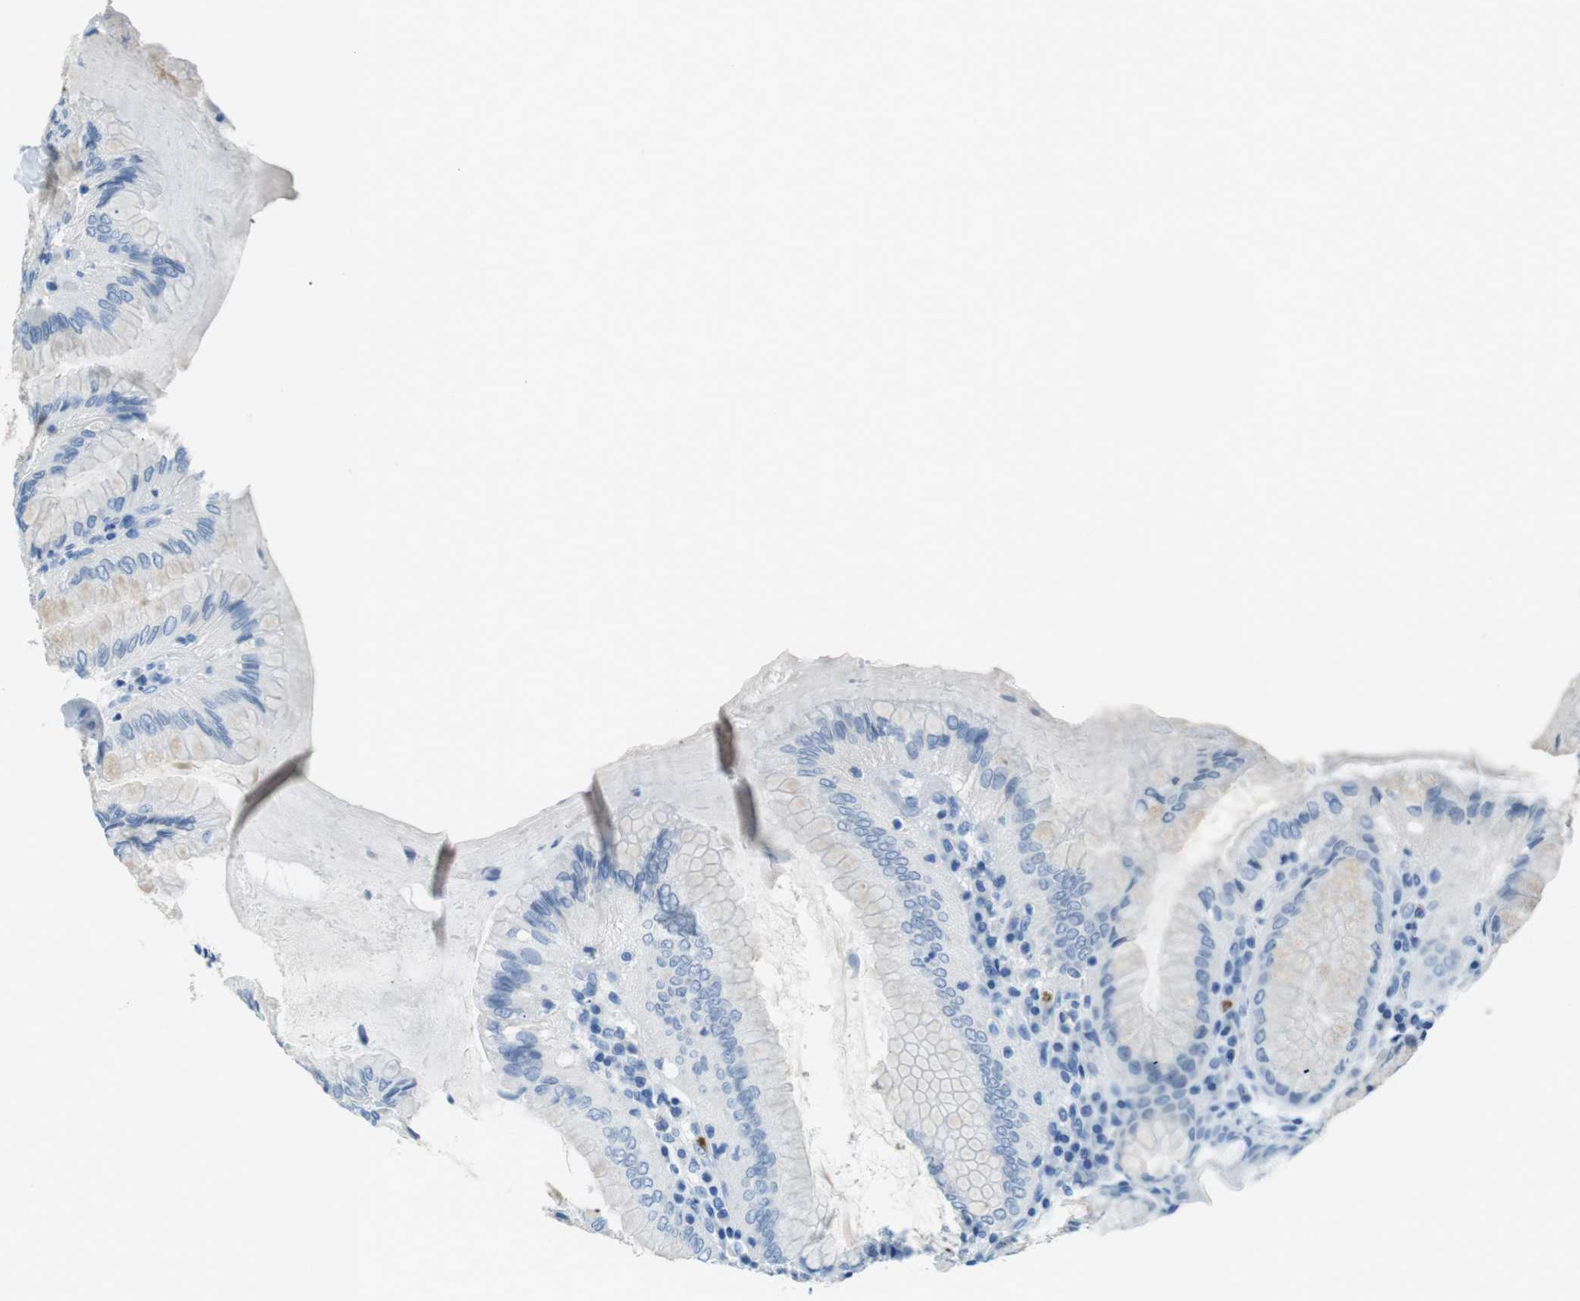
{"staining": {"intensity": "negative", "quantity": "none", "location": "none"}, "tissue": "stomach", "cell_type": "Glandular cells", "image_type": "normal", "snomed": [{"axis": "morphology", "description": "Normal tissue, NOS"}, {"axis": "topography", "description": "Stomach, lower"}], "caption": "Glandular cells are negative for brown protein staining in normal stomach. (IHC, brightfield microscopy, high magnification).", "gene": "MCEMP1", "patient": {"sex": "female", "age": 76}}